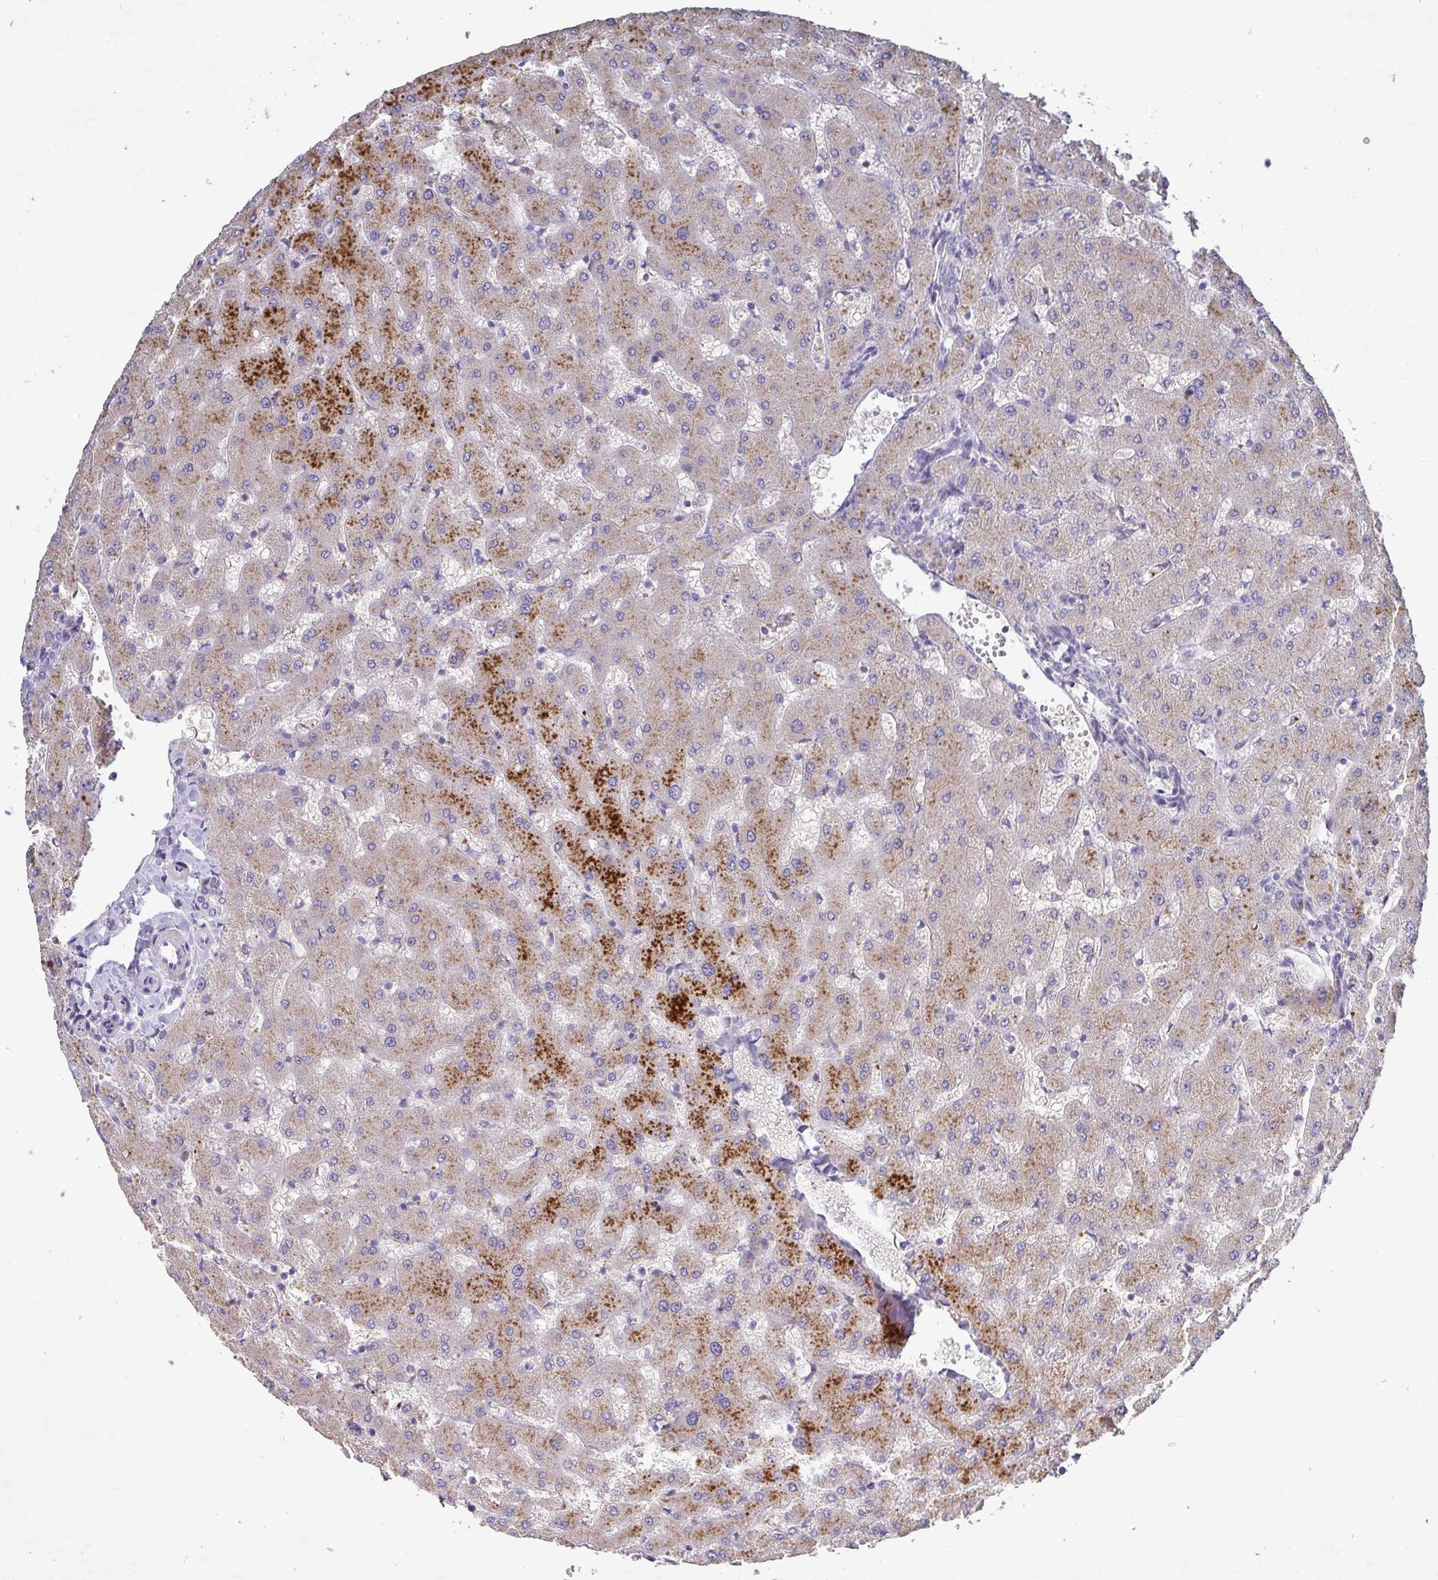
{"staining": {"intensity": "negative", "quantity": "none", "location": "none"}, "tissue": "liver", "cell_type": "Cholangiocytes", "image_type": "normal", "snomed": [{"axis": "morphology", "description": "Normal tissue, NOS"}, {"axis": "topography", "description": "Liver"}], "caption": "DAB (3,3'-diaminobenzidine) immunohistochemical staining of unremarkable liver shows no significant staining in cholangiocytes. Brightfield microscopy of immunohistochemistry stained with DAB (brown) and hematoxylin (blue), captured at high magnification.", "gene": "GALNT13", "patient": {"sex": "female", "age": 63}}